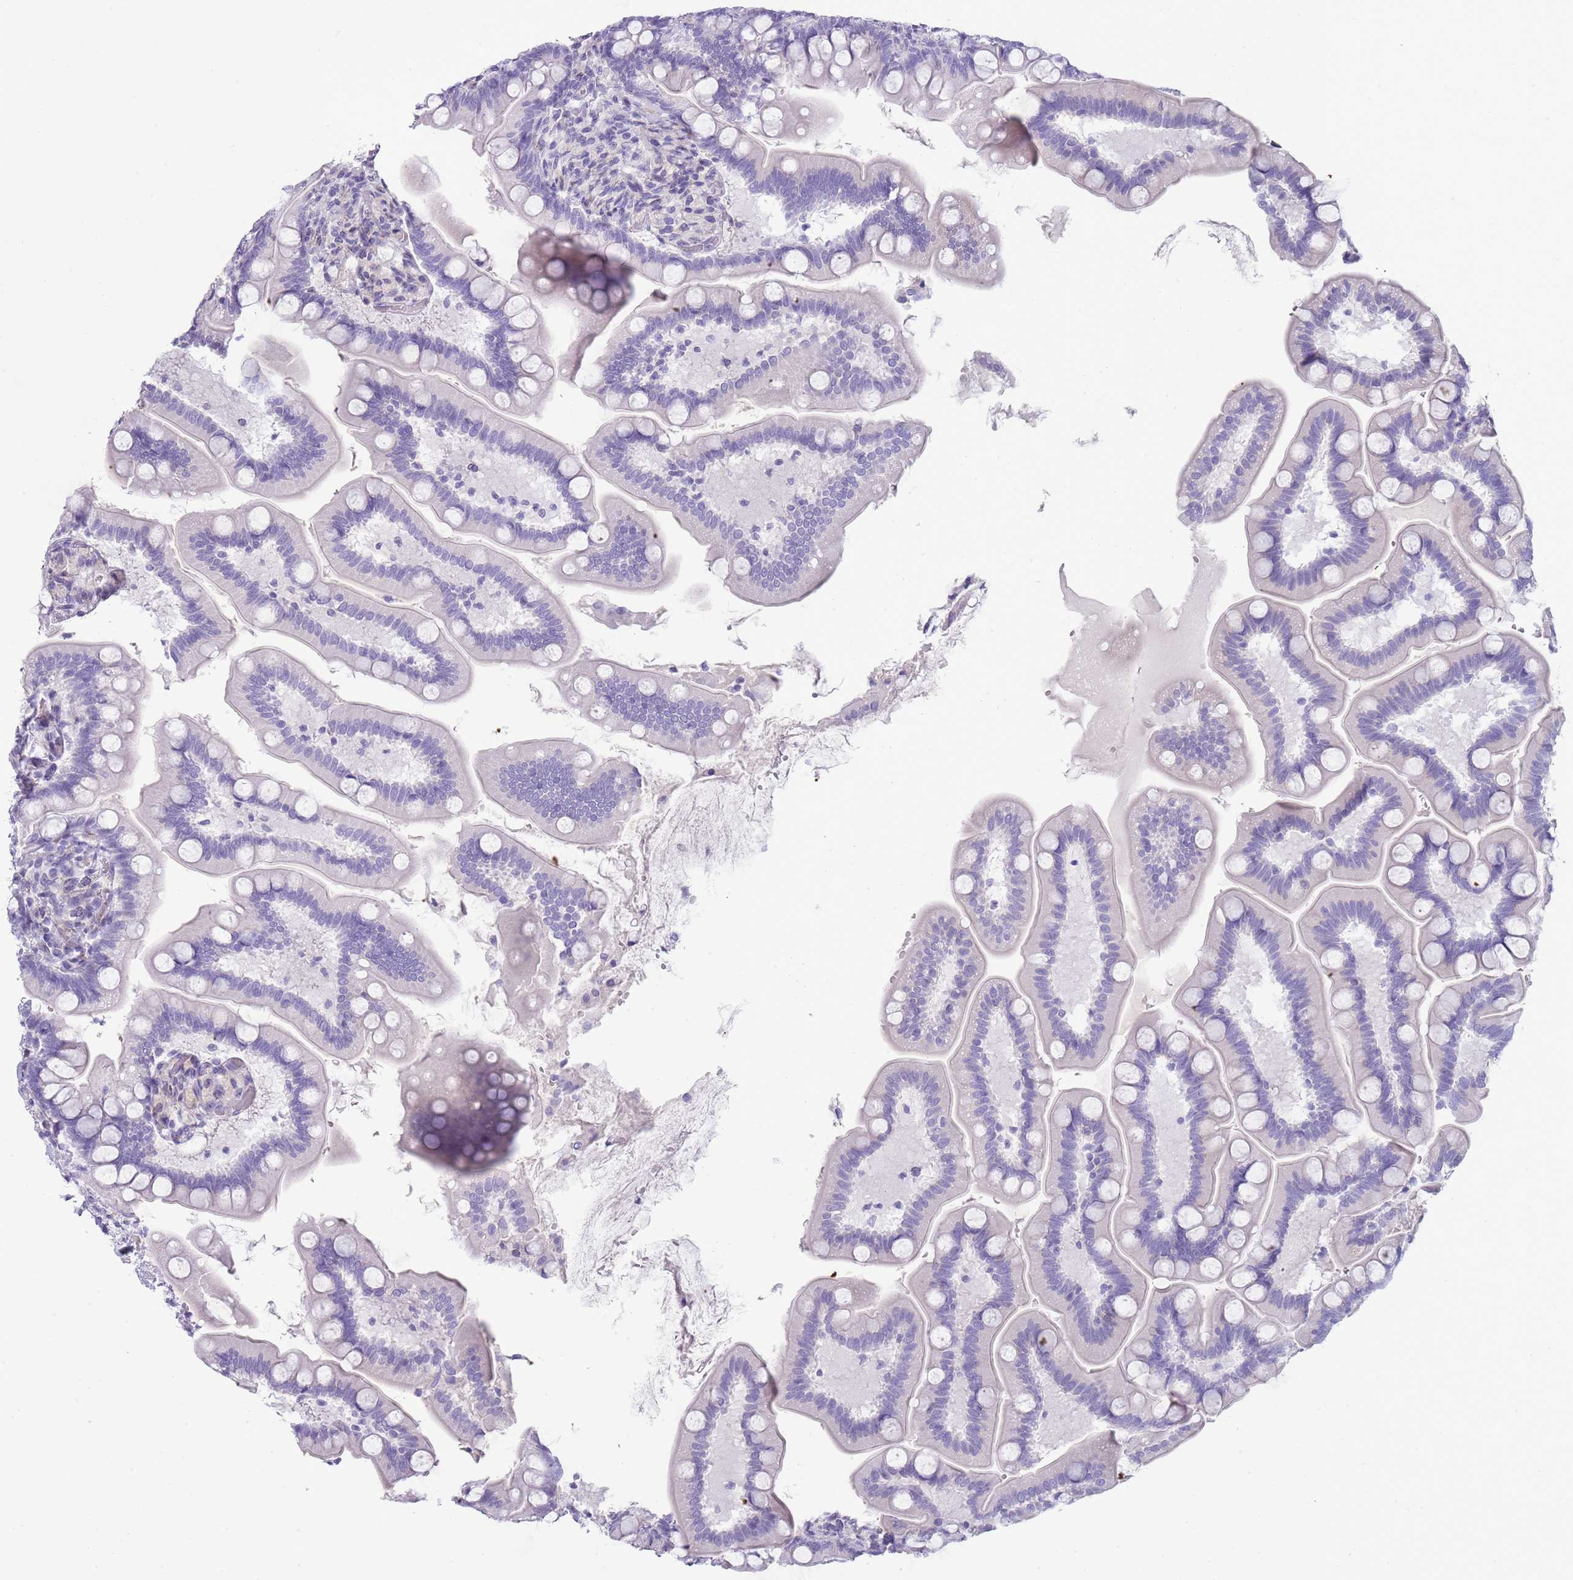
{"staining": {"intensity": "negative", "quantity": "none", "location": "none"}, "tissue": "small intestine", "cell_type": "Glandular cells", "image_type": "normal", "snomed": [{"axis": "morphology", "description": "Normal tissue, NOS"}, {"axis": "topography", "description": "Small intestine"}], "caption": "DAB (3,3'-diaminobenzidine) immunohistochemical staining of benign human small intestine reveals no significant positivity in glandular cells.", "gene": "ENSG00000271254", "patient": {"sex": "female", "age": 64}}